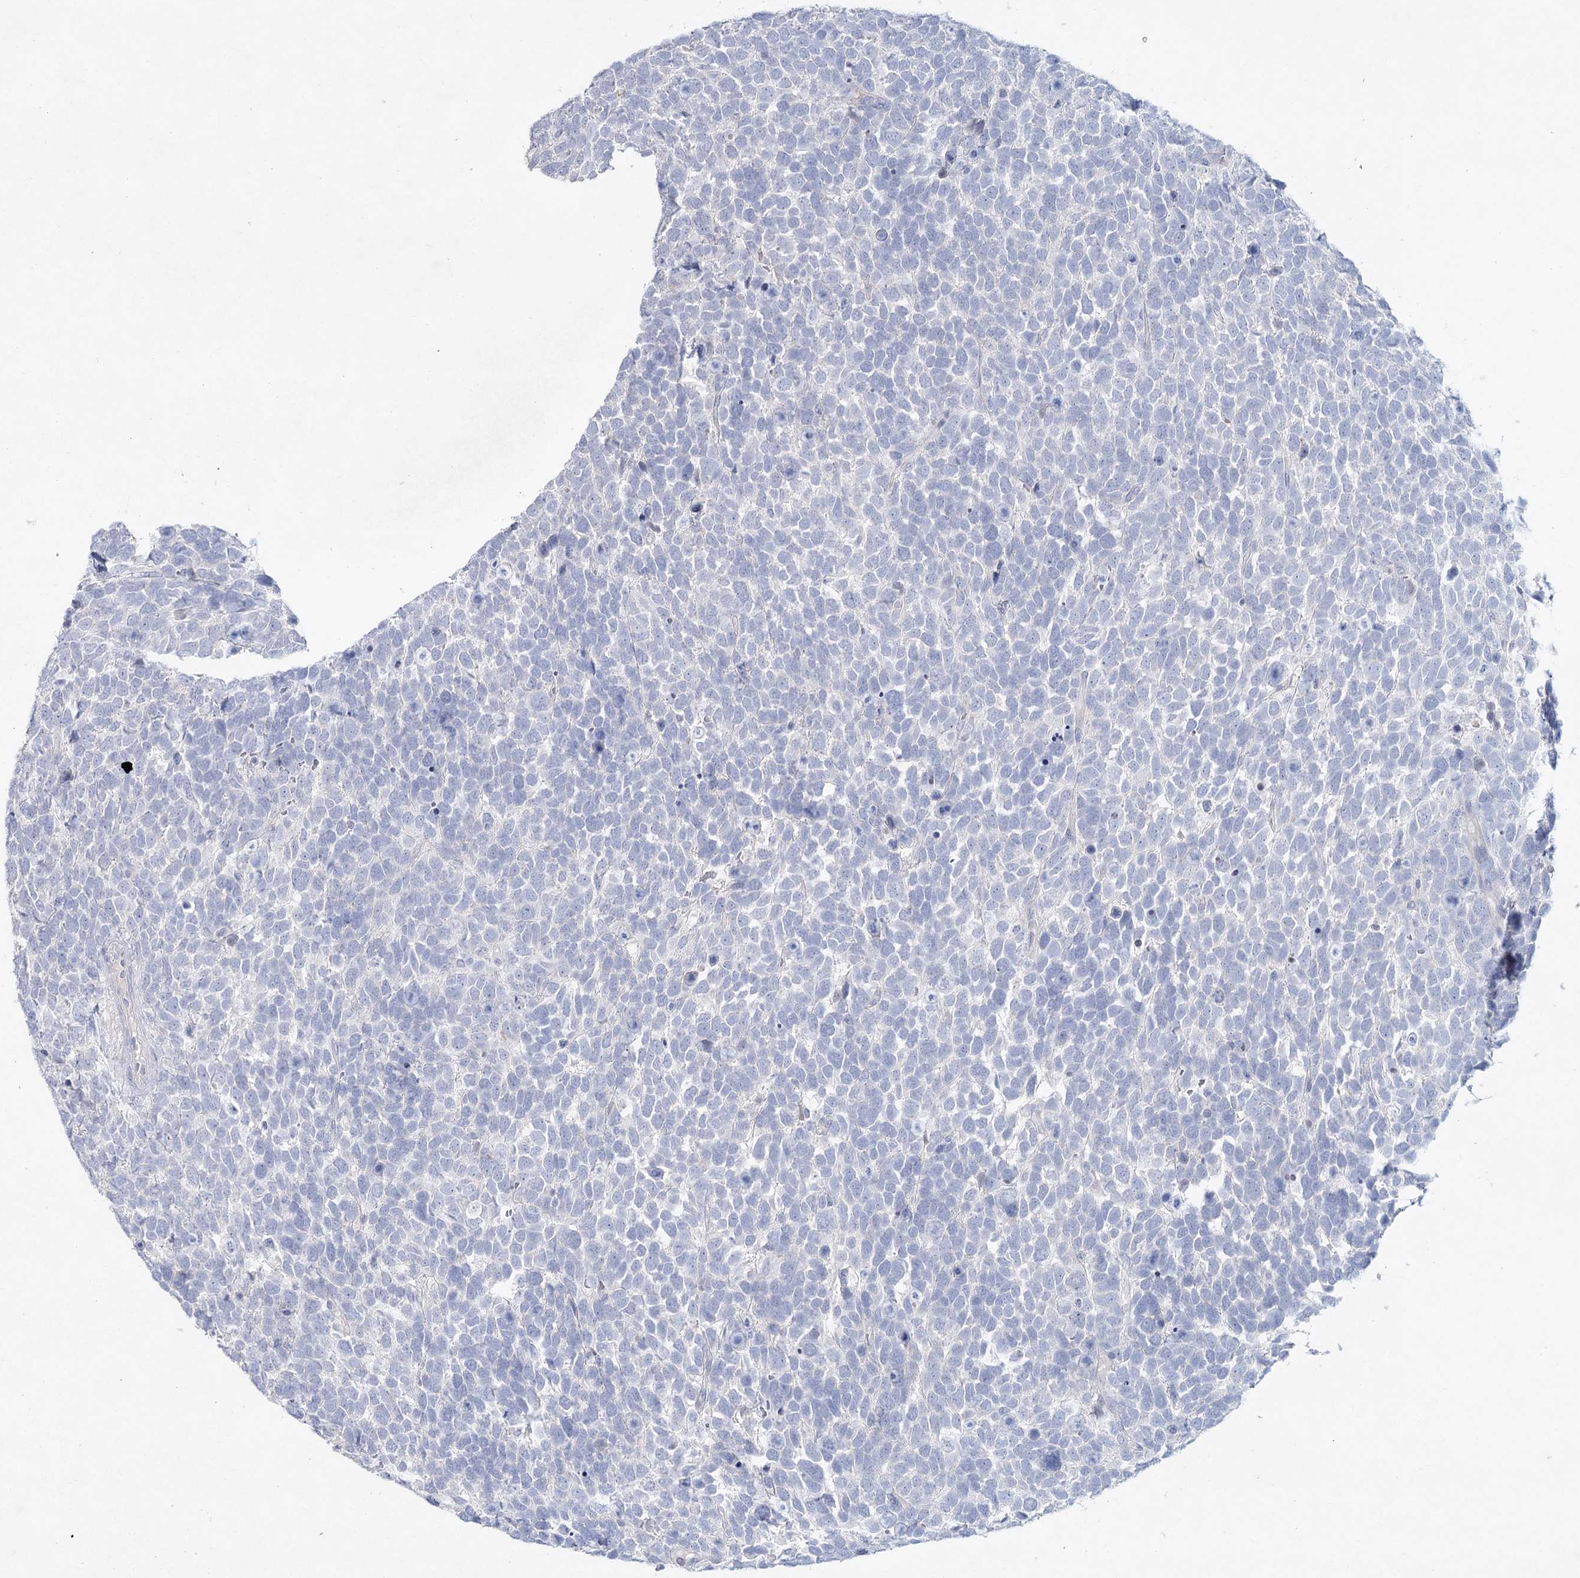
{"staining": {"intensity": "negative", "quantity": "none", "location": "none"}, "tissue": "urothelial cancer", "cell_type": "Tumor cells", "image_type": "cancer", "snomed": [{"axis": "morphology", "description": "Urothelial carcinoma, High grade"}, {"axis": "topography", "description": "Urinary bladder"}], "caption": "The immunohistochemistry (IHC) photomicrograph has no significant staining in tumor cells of high-grade urothelial carcinoma tissue. (Stains: DAB IHC with hematoxylin counter stain, Microscopy: brightfield microscopy at high magnification).", "gene": "MAP3K13", "patient": {"sex": "female", "age": 82}}